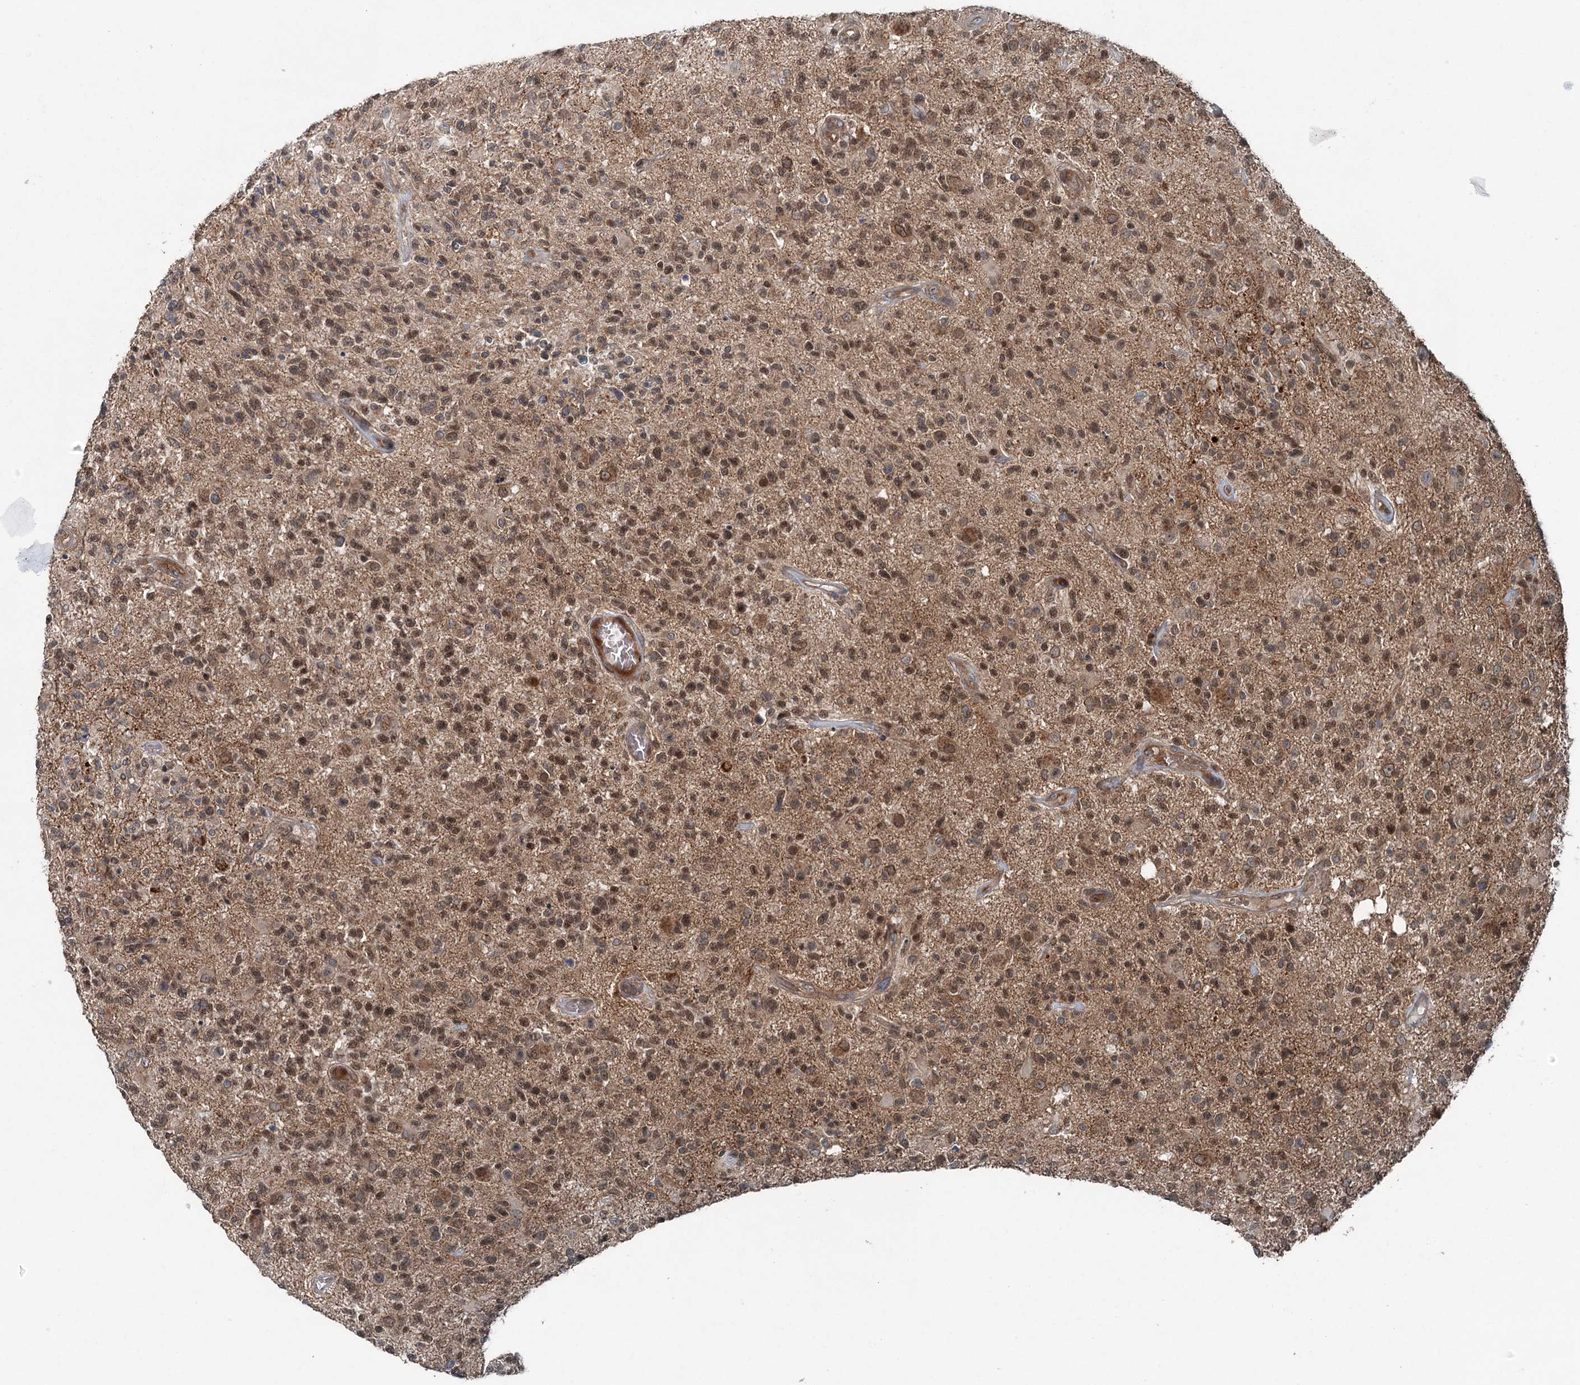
{"staining": {"intensity": "moderate", "quantity": ">75%", "location": "cytoplasmic/membranous,nuclear"}, "tissue": "glioma", "cell_type": "Tumor cells", "image_type": "cancer", "snomed": [{"axis": "morphology", "description": "Glioma, malignant, High grade"}, {"axis": "morphology", "description": "Glioblastoma, NOS"}, {"axis": "topography", "description": "Brain"}], "caption": "Human glioma stained with a protein marker reveals moderate staining in tumor cells.", "gene": "SKIC3", "patient": {"sex": "male", "age": 60}}